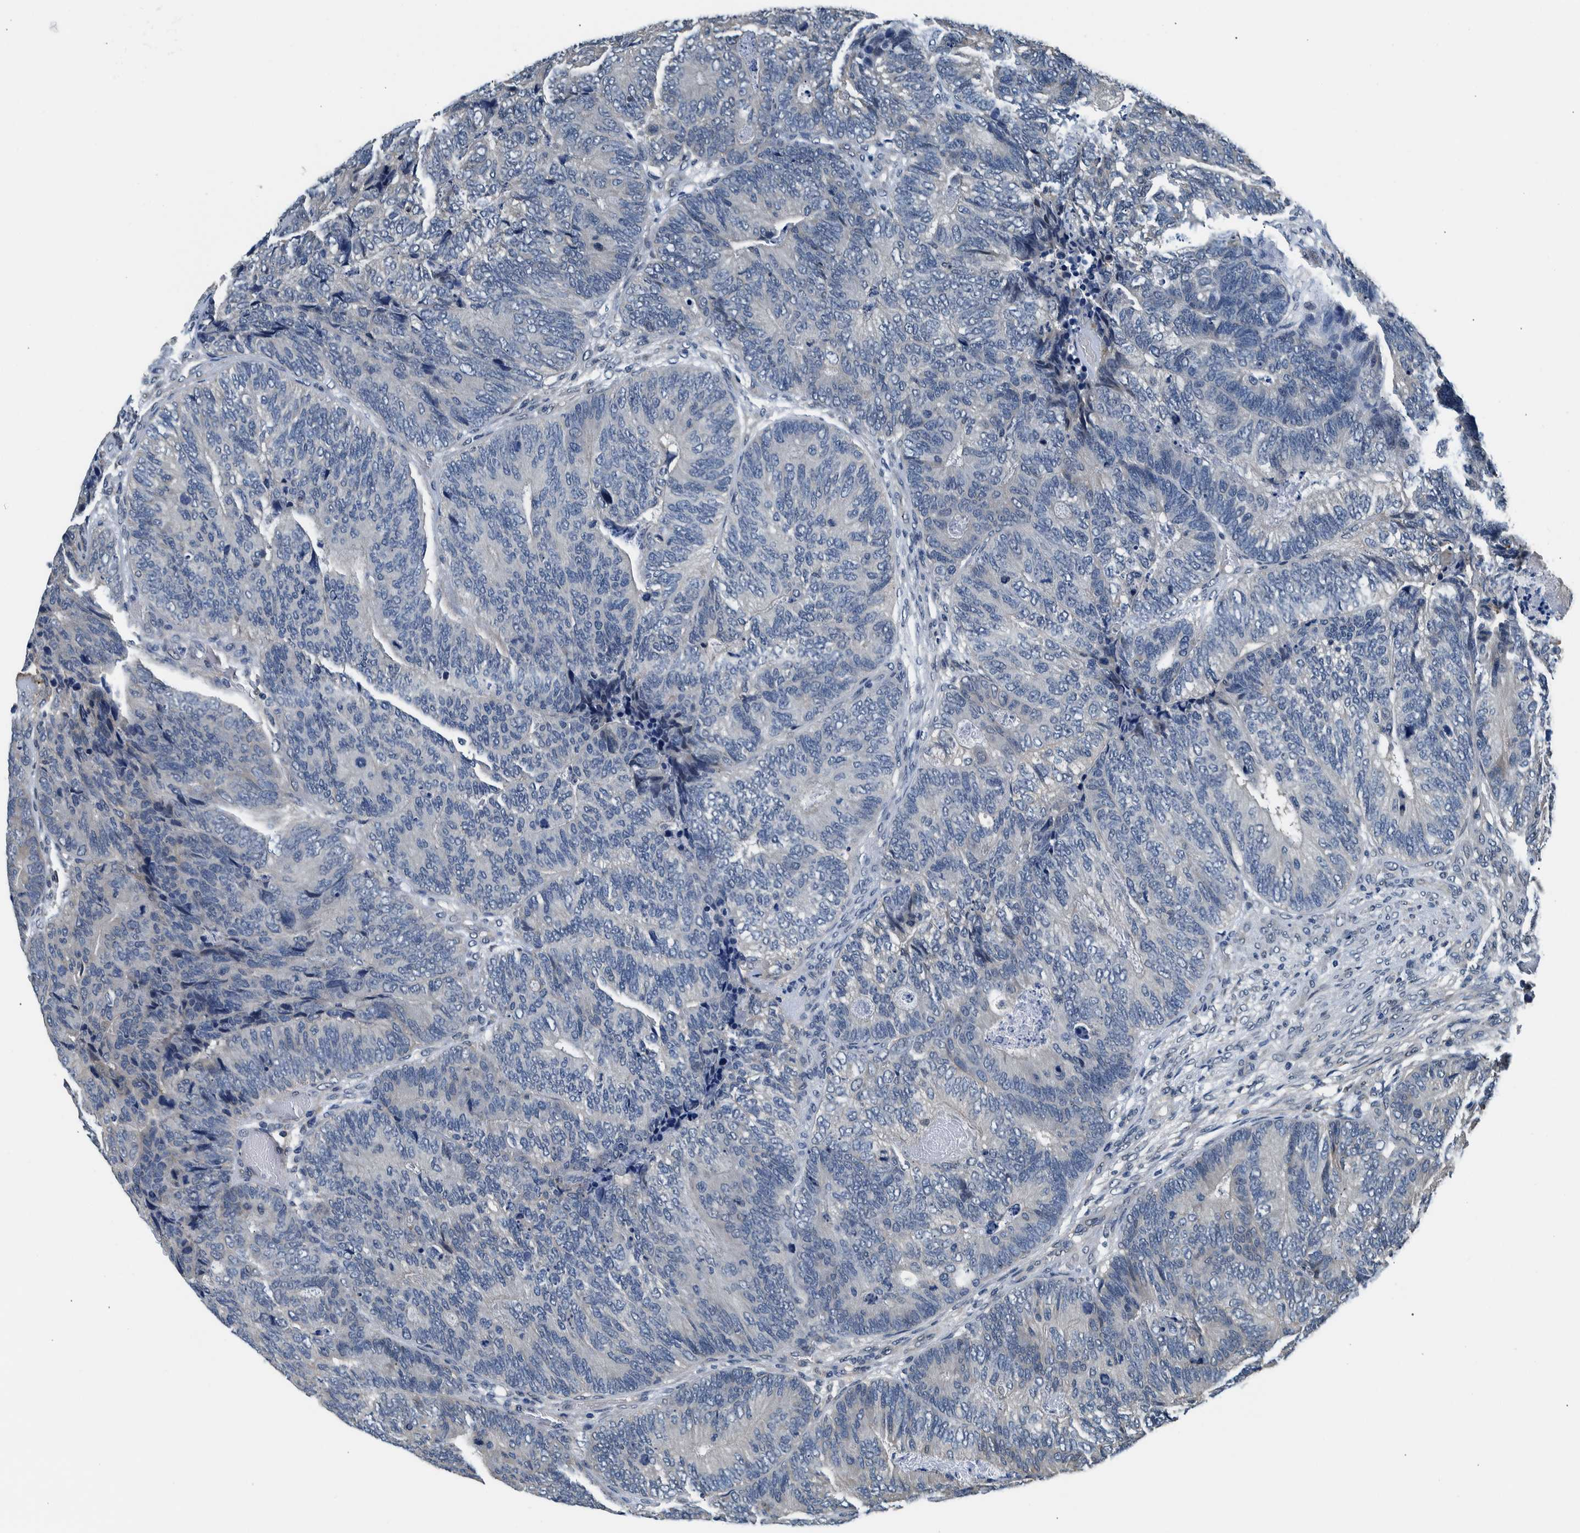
{"staining": {"intensity": "negative", "quantity": "none", "location": "none"}, "tissue": "colorectal cancer", "cell_type": "Tumor cells", "image_type": "cancer", "snomed": [{"axis": "morphology", "description": "Adenocarcinoma, NOS"}, {"axis": "topography", "description": "Colon"}], "caption": "Tumor cells show no significant protein positivity in colorectal cancer (adenocarcinoma). Nuclei are stained in blue.", "gene": "NIBAN2", "patient": {"sex": "female", "age": 67}}